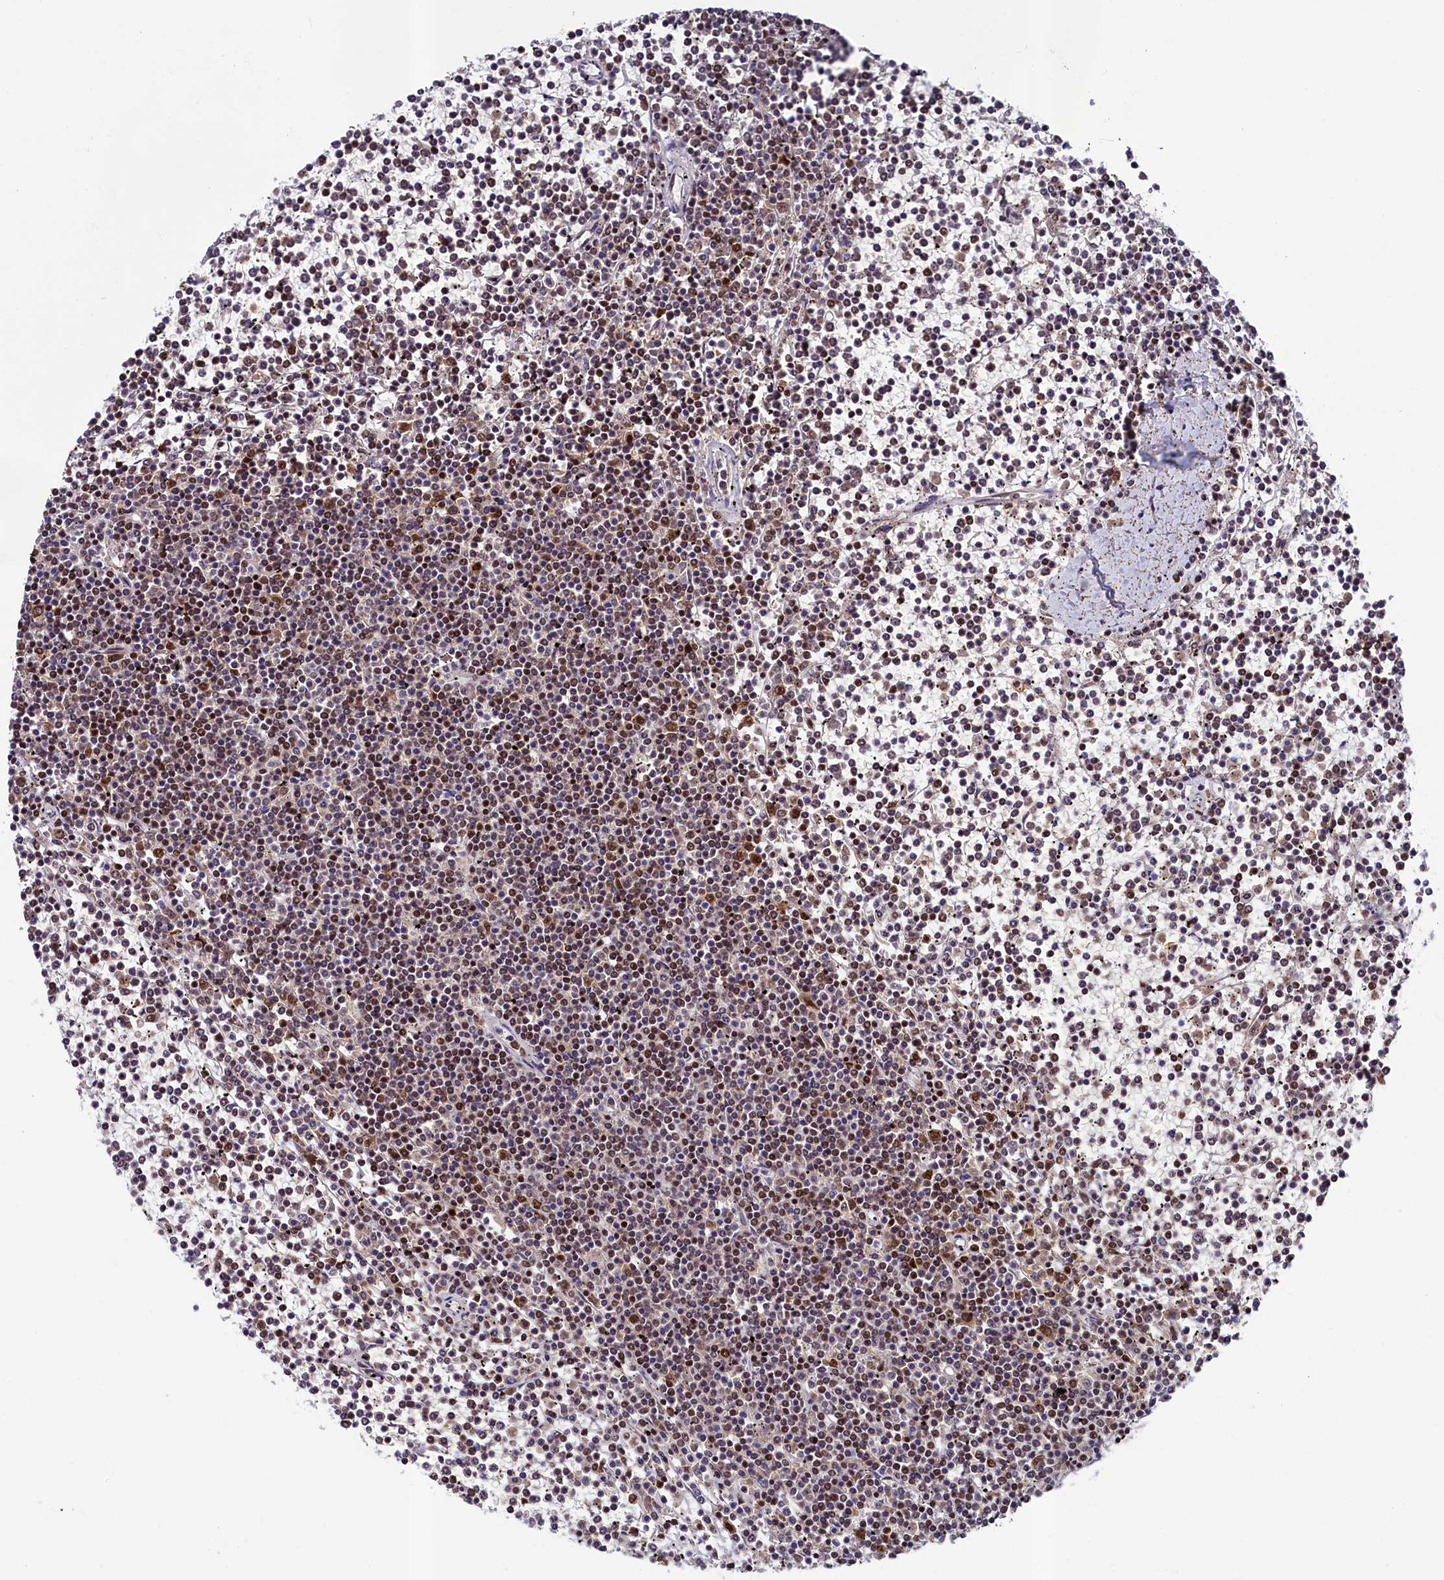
{"staining": {"intensity": "moderate", "quantity": "25%-75%", "location": "nuclear"}, "tissue": "lymphoma", "cell_type": "Tumor cells", "image_type": "cancer", "snomed": [{"axis": "morphology", "description": "Malignant lymphoma, non-Hodgkin's type, Low grade"}, {"axis": "topography", "description": "Spleen"}], "caption": "A high-resolution photomicrograph shows IHC staining of lymphoma, which shows moderate nuclear expression in about 25%-75% of tumor cells. (DAB (3,3'-diaminobenzidine) IHC with brightfield microscopy, high magnification).", "gene": "LEO1", "patient": {"sex": "female", "age": 19}}